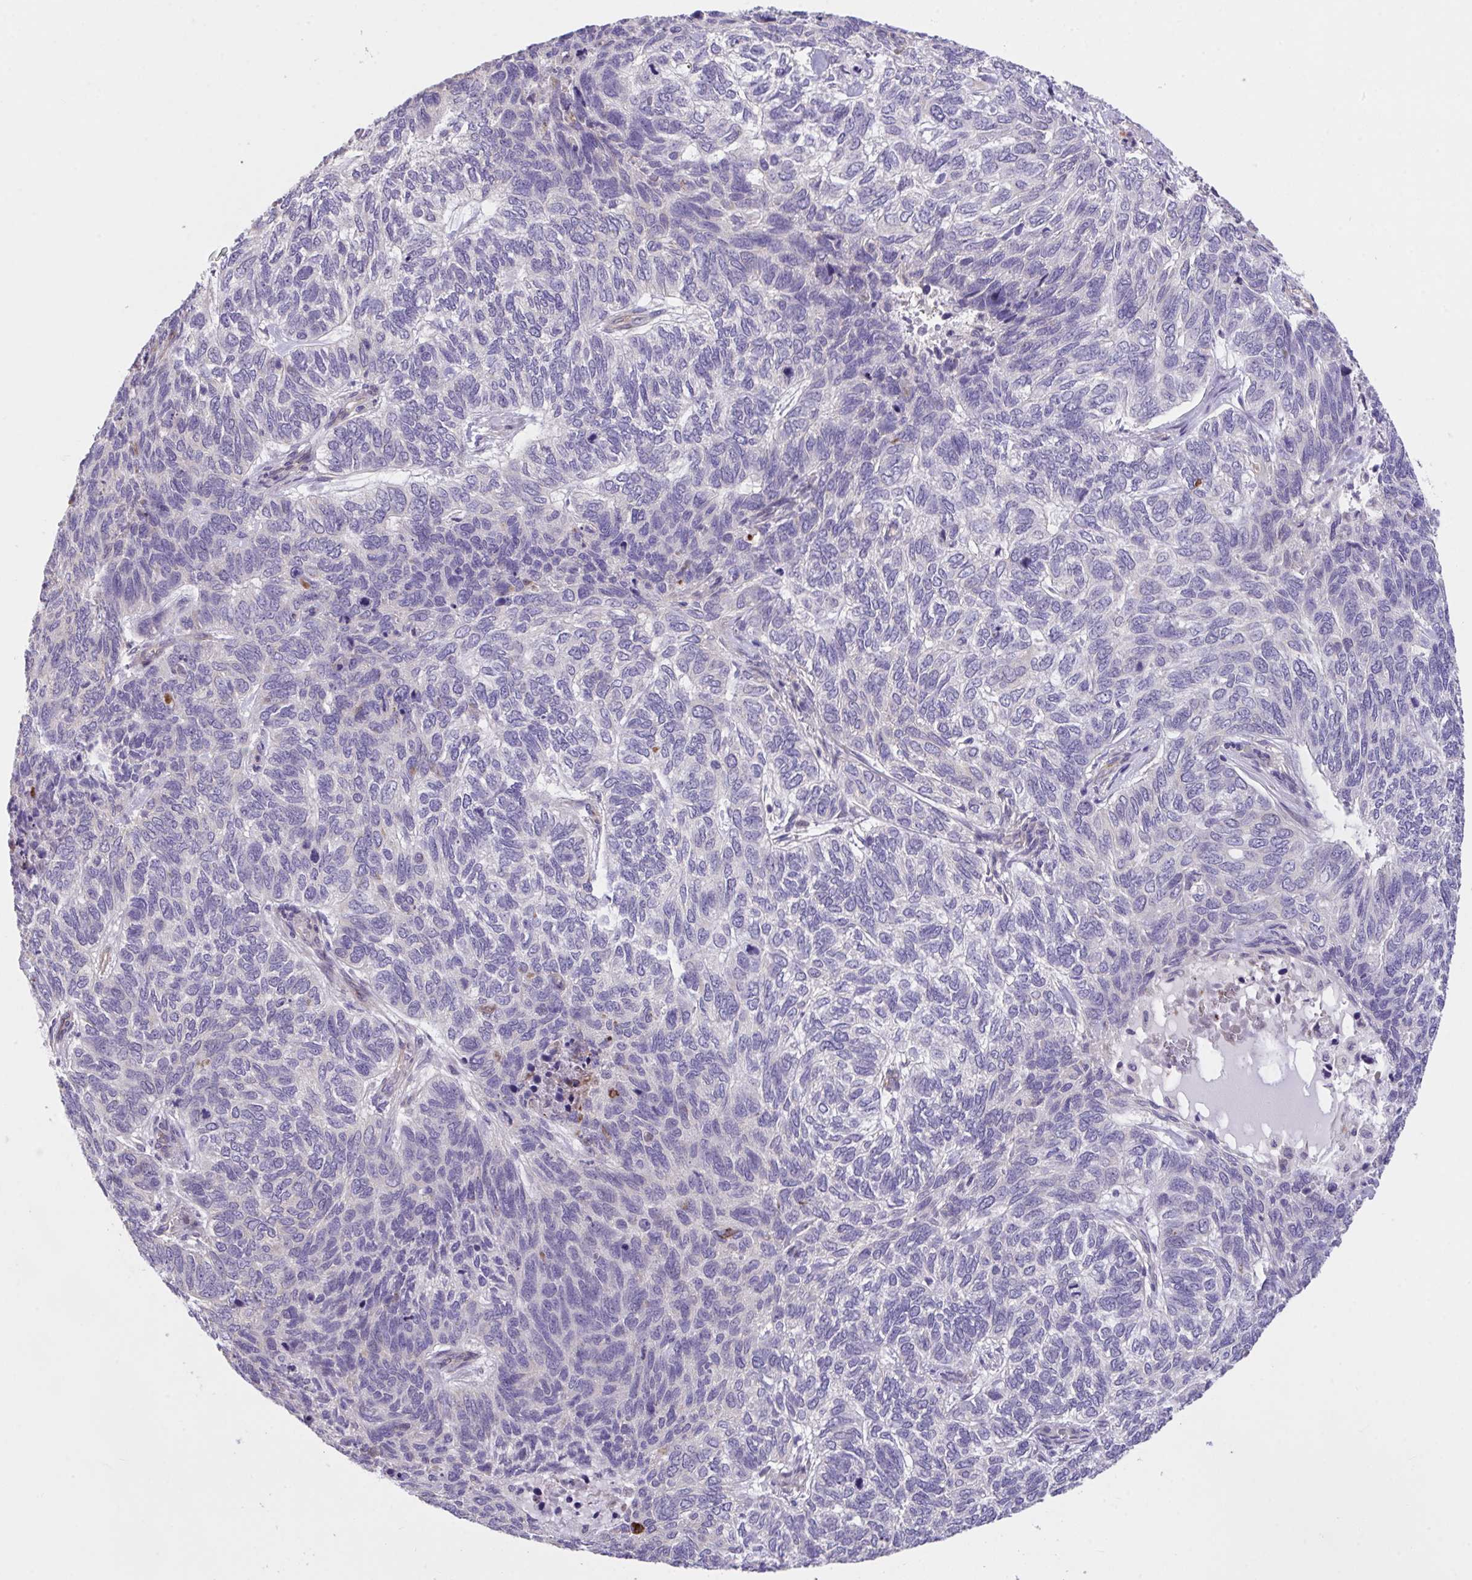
{"staining": {"intensity": "negative", "quantity": "none", "location": "none"}, "tissue": "skin cancer", "cell_type": "Tumor cells", "image_type": "cancer", "snomed": [{"axis": "morphology", "description": "Basal cell carcinoma"}, {"axis": "topography", "description": "Skin"}], "caption": "A high-resolution histopathology image shows immunohistochemistry staining of skin cancer (basal cell carcinoma), which reveals no significant expression in tumor cells.", "gene": "RHOXF1", "patient": {"sex": "female", "age": 65}}